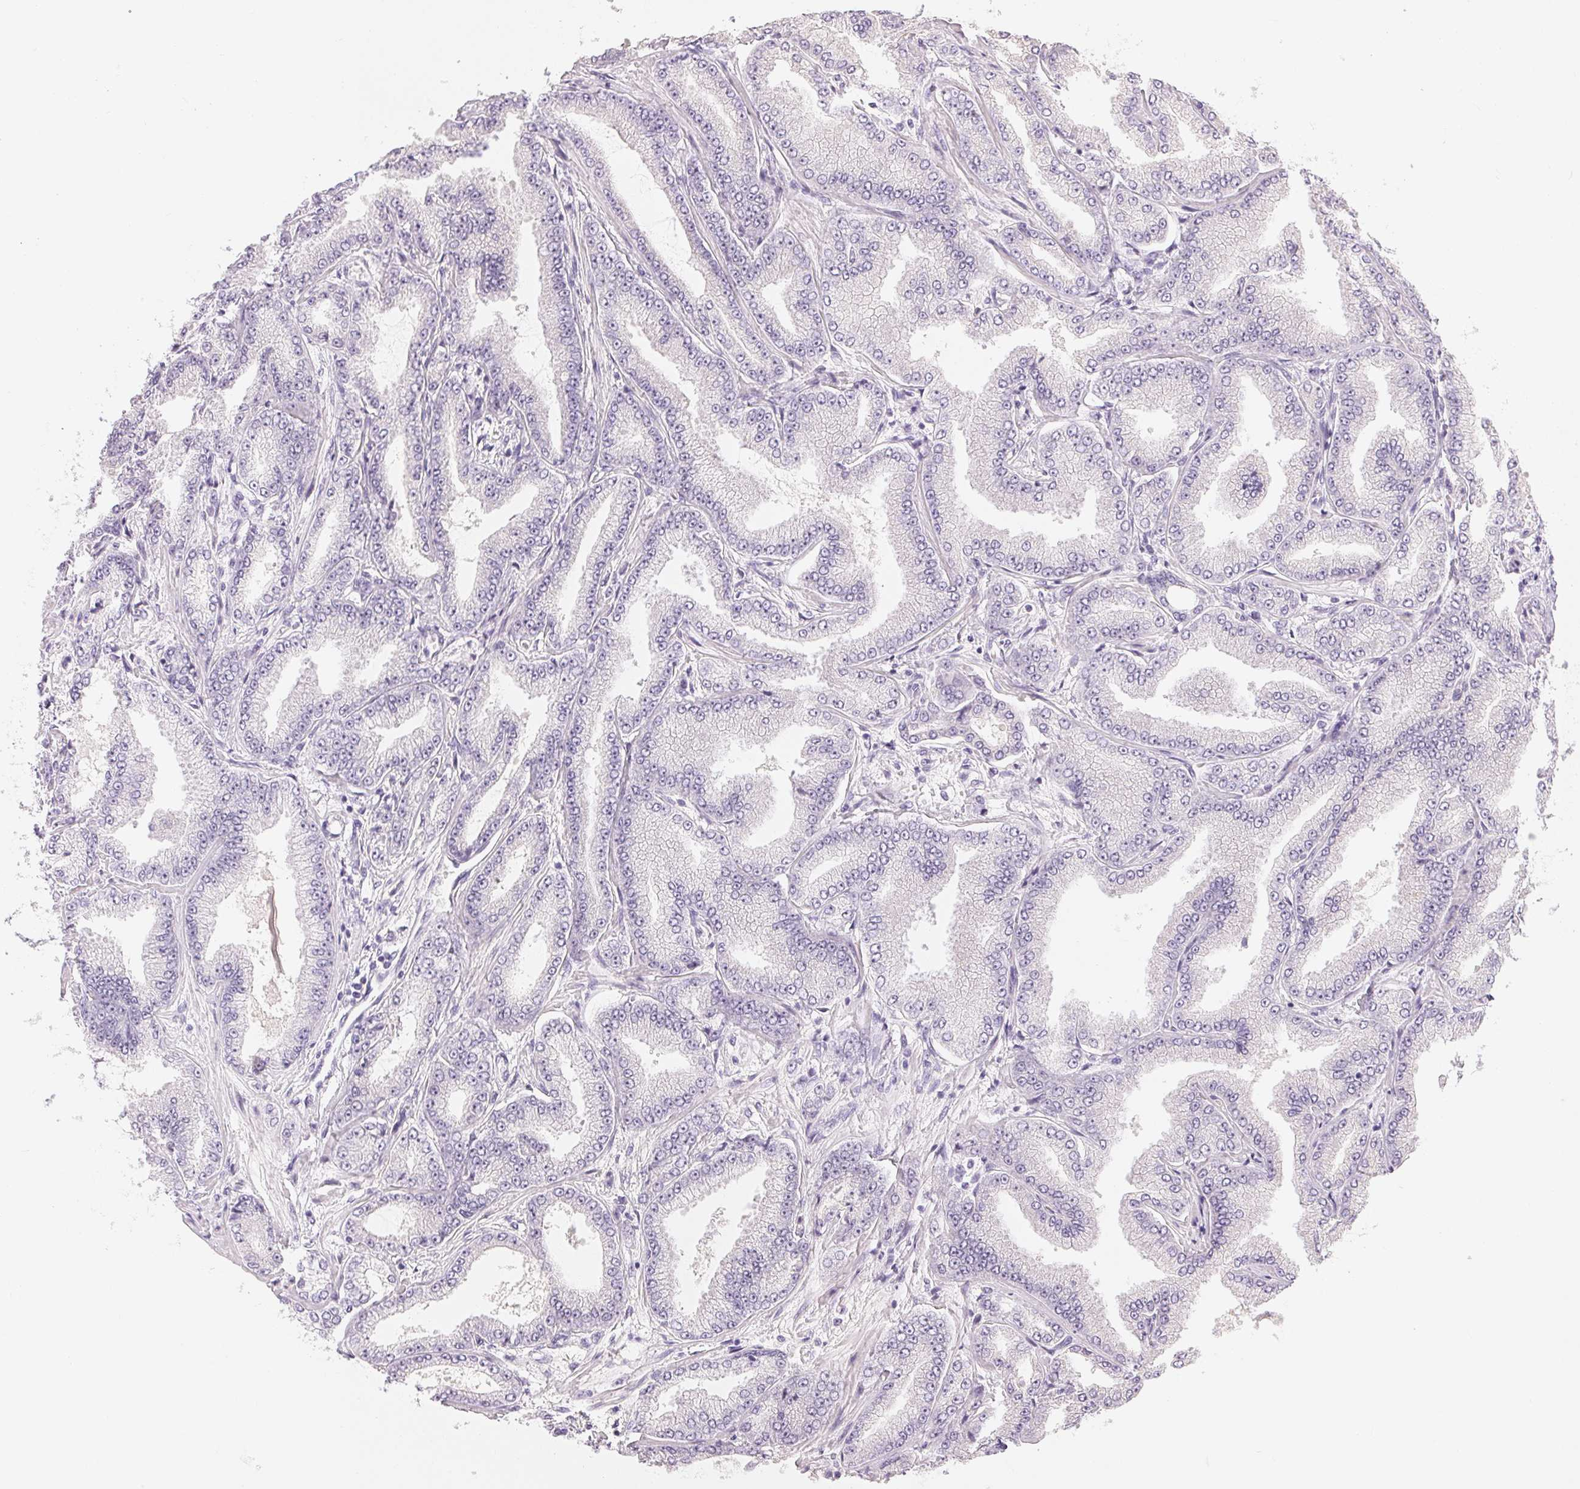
{"staining": {"intensity": "negative", "quantity": "none", "location": "none"}, "tissue": "prostate cancer", "cell_type": "Tumor cells", "image_type": "cancer", "snomed": [{"axis": "morphology", "description": "Adenocarcinoma, Low grade"}, {"axis": "topography", "description": "Prostate"}], "caption": "High power microscopy photomicrograph of an IHC image of adenocarcinoma (low-grade) (prostate), revealing no significant staining in tumor cells. (Stains: DAB (3,3'-diaminobenzidine) immunohistochemistry with hematoxylin counter stain, Microscopy: brightfield microscopy at high magnification).", "gene": "SFTPD", "patient": {"sex": "male", "age": 55}}